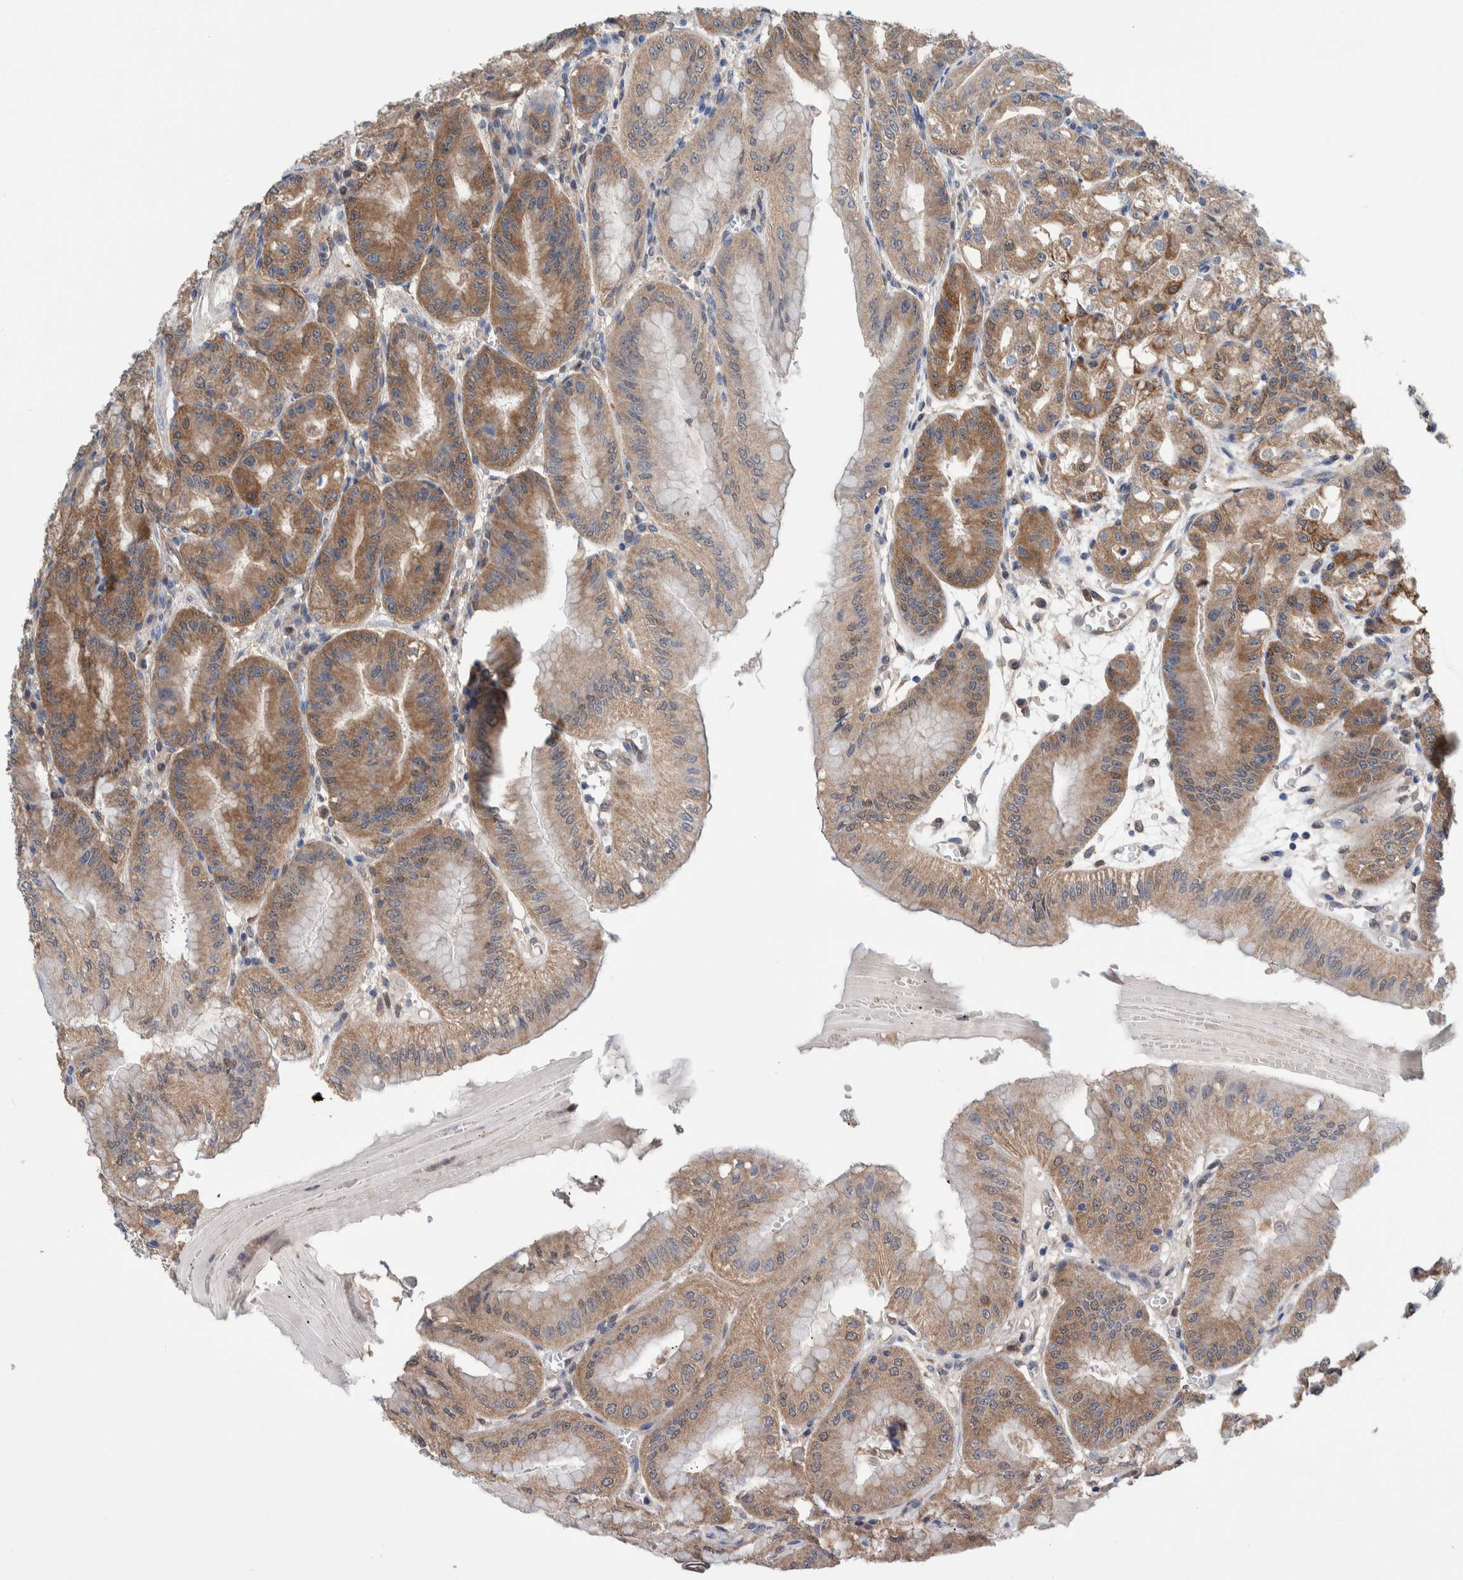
{"staining": {"intensity": "moderate", "quantity": ">75%", "location": "cytoplasmic/membranous"}, "tissue": "stomach", "cell_type": "Glandular cells", "image_type": "normal", "snomed": [{"axis": "morphology", "description": "Normal tissue, NOS"}, {"axis": "topography", "description": "Stomach, lower"}], "caption": "Stomach stained with DAB immunohistochemistry demonstrates medium levels of moderate cytoplasmic/membranous staining in approximately >75% of glandular cells.", "gene": "PFAS", "patient": {"sex": "male", "age": 71}}